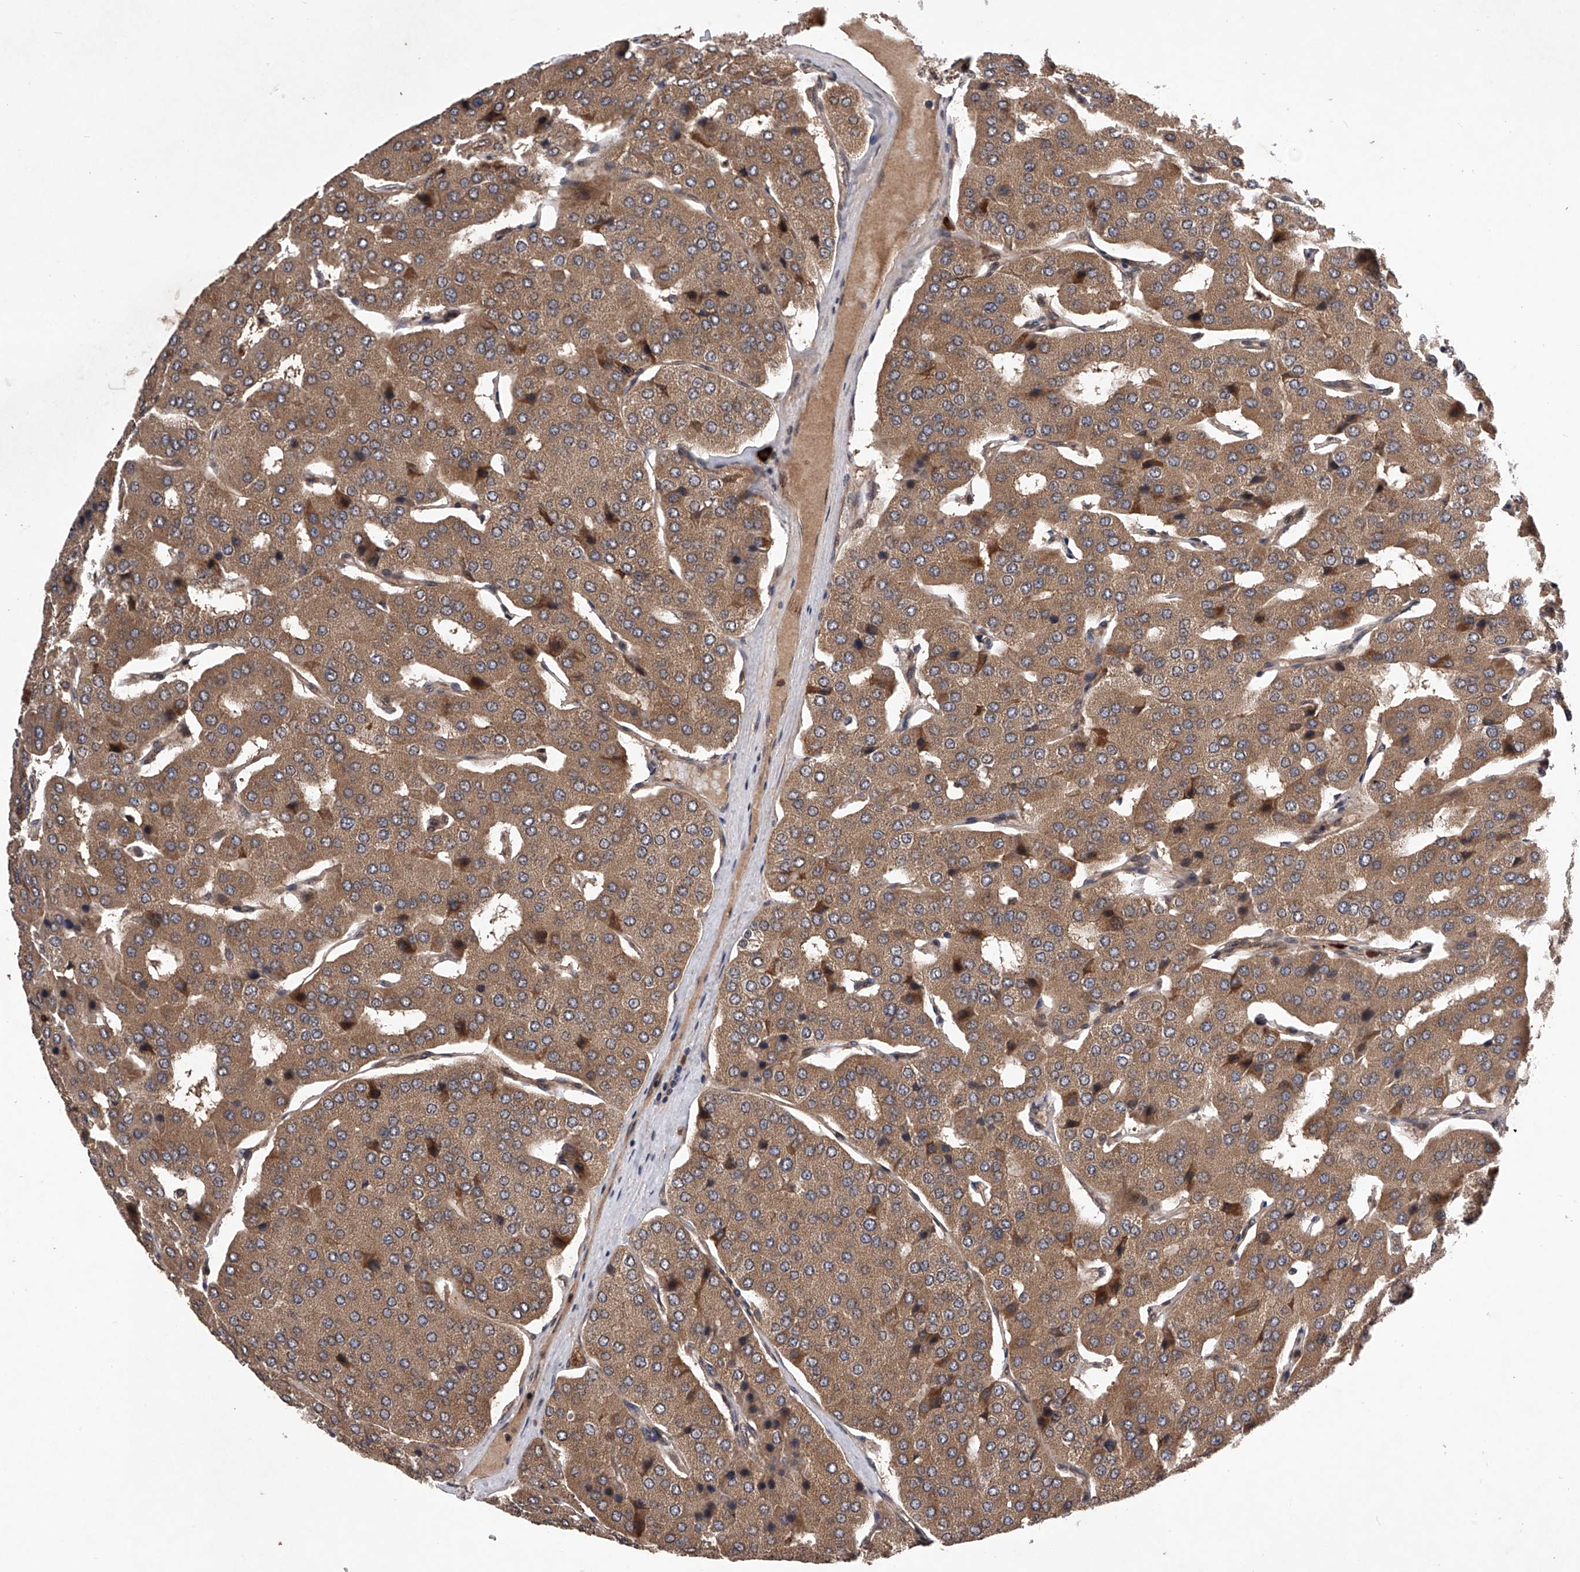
{"staining": {"intensity": "moderate", "quantity": ">75%", "location": "cytoplasmic/membranous"}, "tissue": "parathyroid gland", "cell_type": "Glandular cells", "image_type": "normal", "snomed": [{"axis": "morphology", "description": "Normal tissue, NOS"}, {"axis": "morphology", "description": "Adenoma, NOS"}, {"axis": "topography", "description": "Parathyroid gland"}], "caption": "This image demonstrates IHC staining of benign parathyroid gland, with medium moderate cytoplasmic/membranous expression in approximately >75% of glandular cells.", "gene": "MAP3K11", "patient": {"sex": "female", "age": 86}}